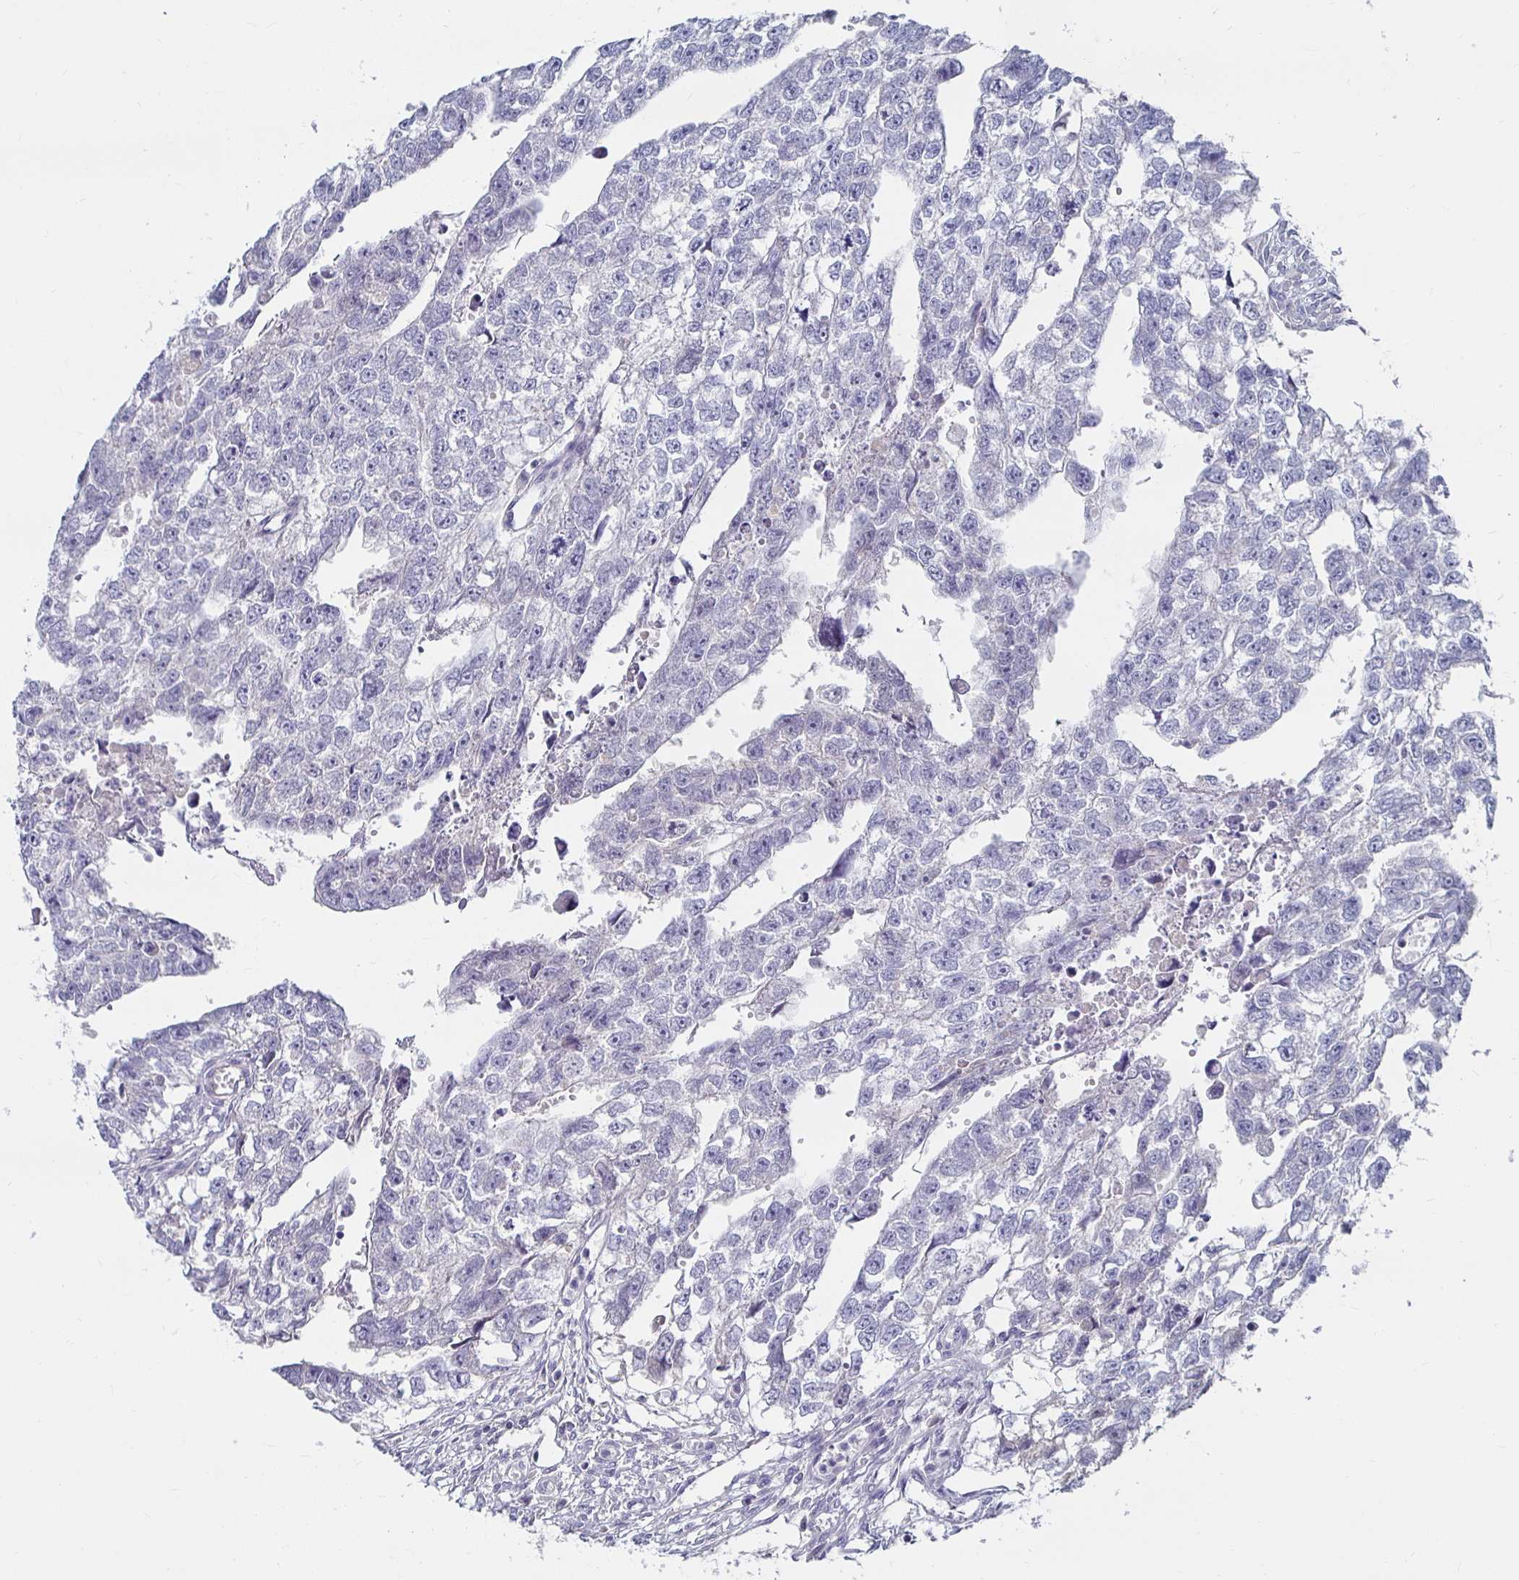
{"staining": {"intensity": "negative", "quantity": "none", "location": "none"}, "tissue": "testis cancer", "cell_type": "Tumor cells", "image_type": "cancer", "snomed": [{"axis": "morphology", "description": "Carcinoma, Embryonal, NOS"}, {"axis": "morphology", "description": "Teratoma, malignant, NOS"}, {"axis": "topography", "description": "Testis"}], "caption": "There is no significant staining in tumor cells of teratoma (malignant) (testis).", "gene": "RNF144B", "patient": {"sex": "male", "age": 44}}